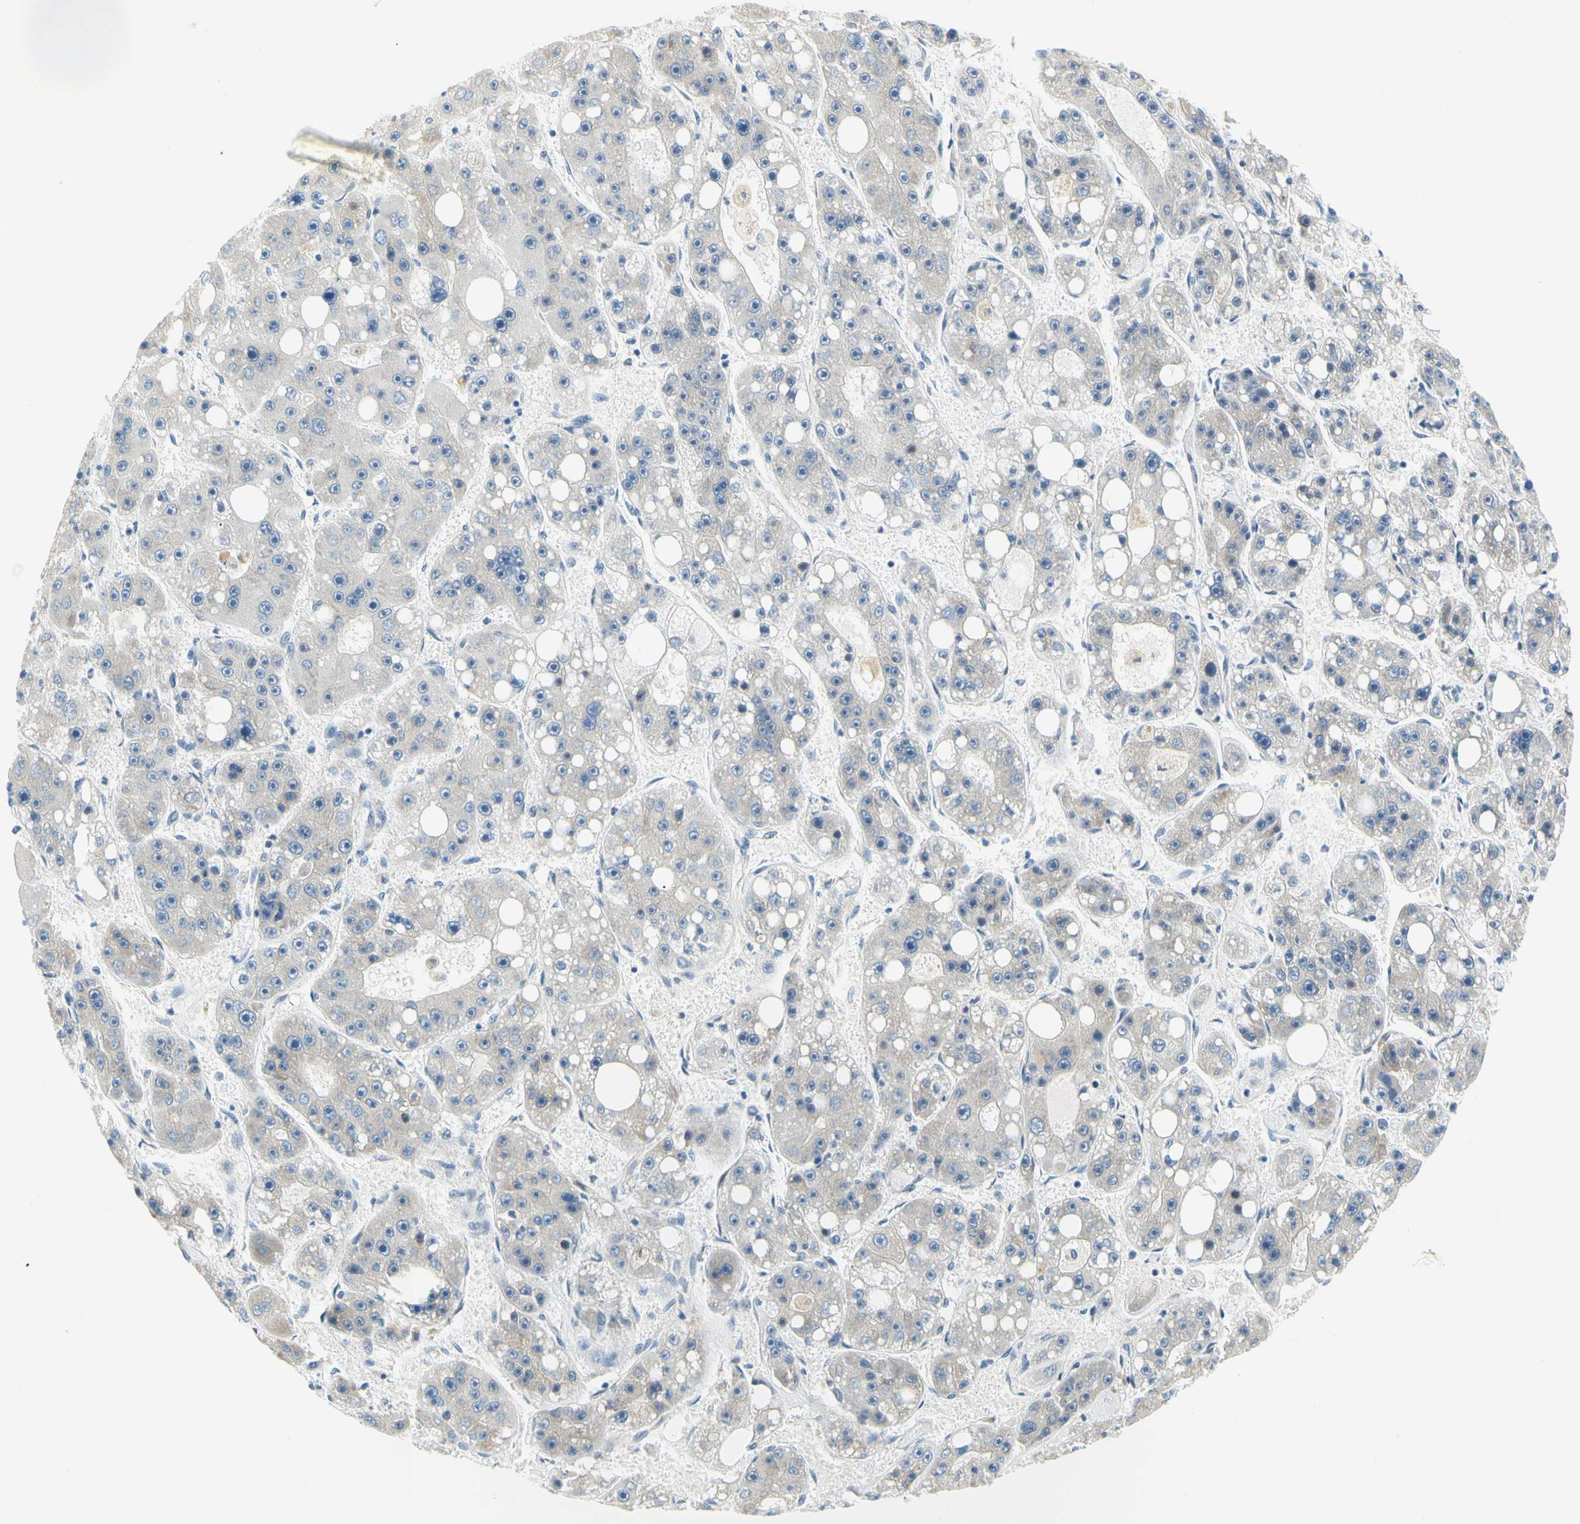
{"staining": {"intensity": "weak", "quantity": "25%-75%", "location": "cytoplasmic/membranous"}, "tissue": "liver cancer", "cell_type": "Tumor cells", "image_type": "cancer", "snomed": [{"axis": "morphology", "description": "Carcinoma, Hepatocellular, NOS"}, {"axis": "topography", "description": "Liver"}], "caption": "Immunohistochemistry (IHC) (DAB) staining of liver cancer displays weak cytoplasmic/membranous protein positivity in approximately 25%-75% of tumor cells. (Brightfield microscopy of DAB IHC at high magnification).", "gene": "LRRC47", "patient": {"sex": "female", "age": 61}}